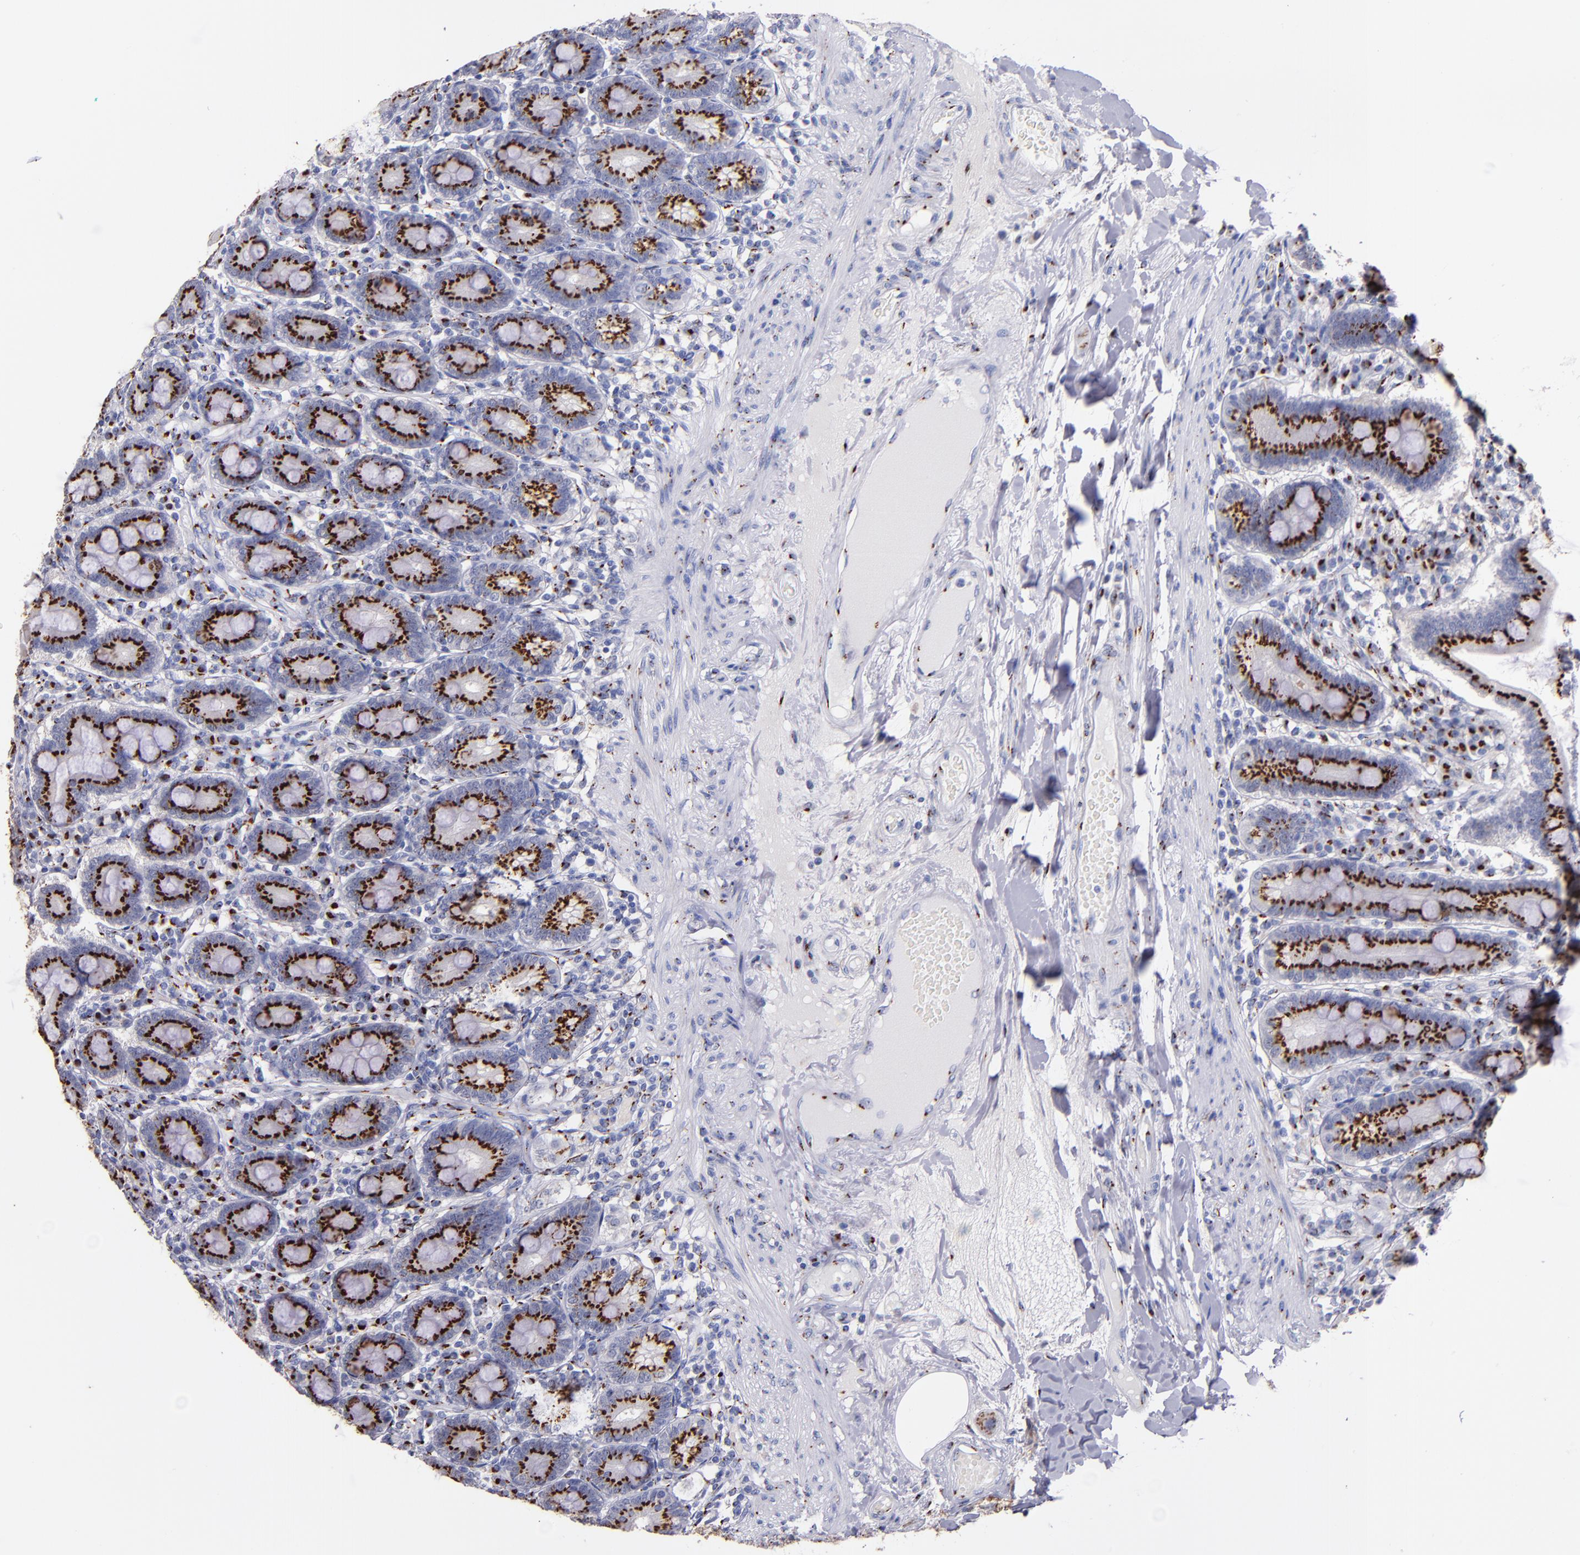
{"staining": {"intensity": "strong", "quantity": ">75%", "location": "cytoplasmic/membranous"}, "tissue": "duodenum", "cell_type": "Glandular cells", "image_type": "normal", "snomed": [{"axis": "morphology", "description": "Normal tissue, NOS"}, {"axis": "topography", "description": "Duodenum"}], "caption": "Immunohistochemistry (IHC) (DAB) staining of benign human duodenum demonstrates strong cytoplasmic/membranous protein expression in about >75% of glandular cells.", "gene": "GOLIM4", "patient": {"sex": "female", "age": 64}}